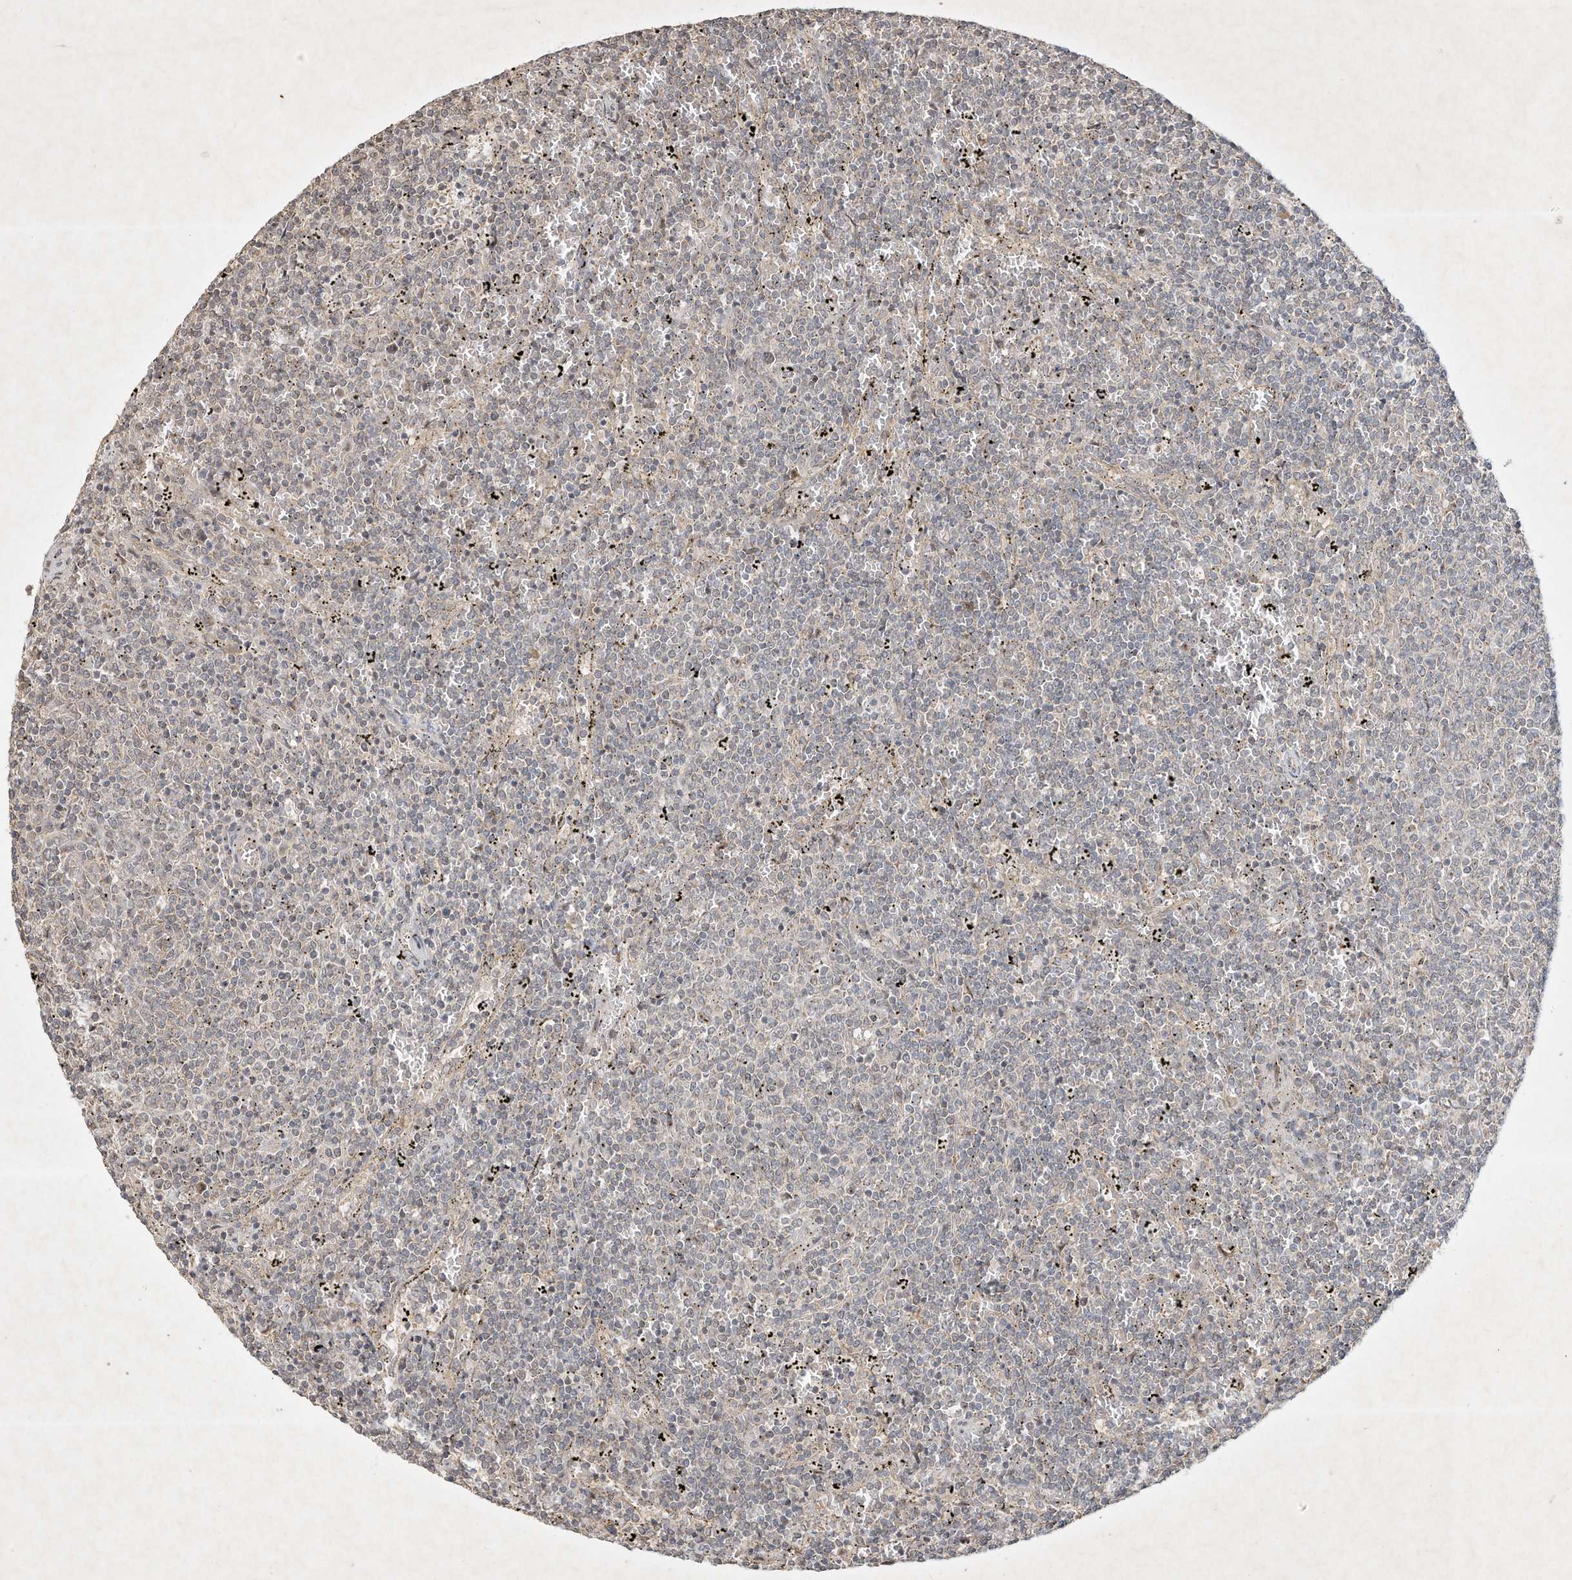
{"staining": {"intensity": "negative", "quantity": "none", "location": "none"}, "tissue": "lymphoma", "cell_type": "Tumor cells", "image_type": "cancer", "snomed": [{"axis": "morphology", "description": "Malignant lymphoma, non-Hodgkin's type, Low grade"}, {"axis": "topography", "description": "Spleen"}], "caption": "IHC micrograph of human lymphoma stained for a protein (brown), which demonstrates no staining in tumor cells. (DAB IHC visualized using brightfield microscopy, high magnification).", "gene": "BTRC", "patient": {"sex": "female", "age": 50}}